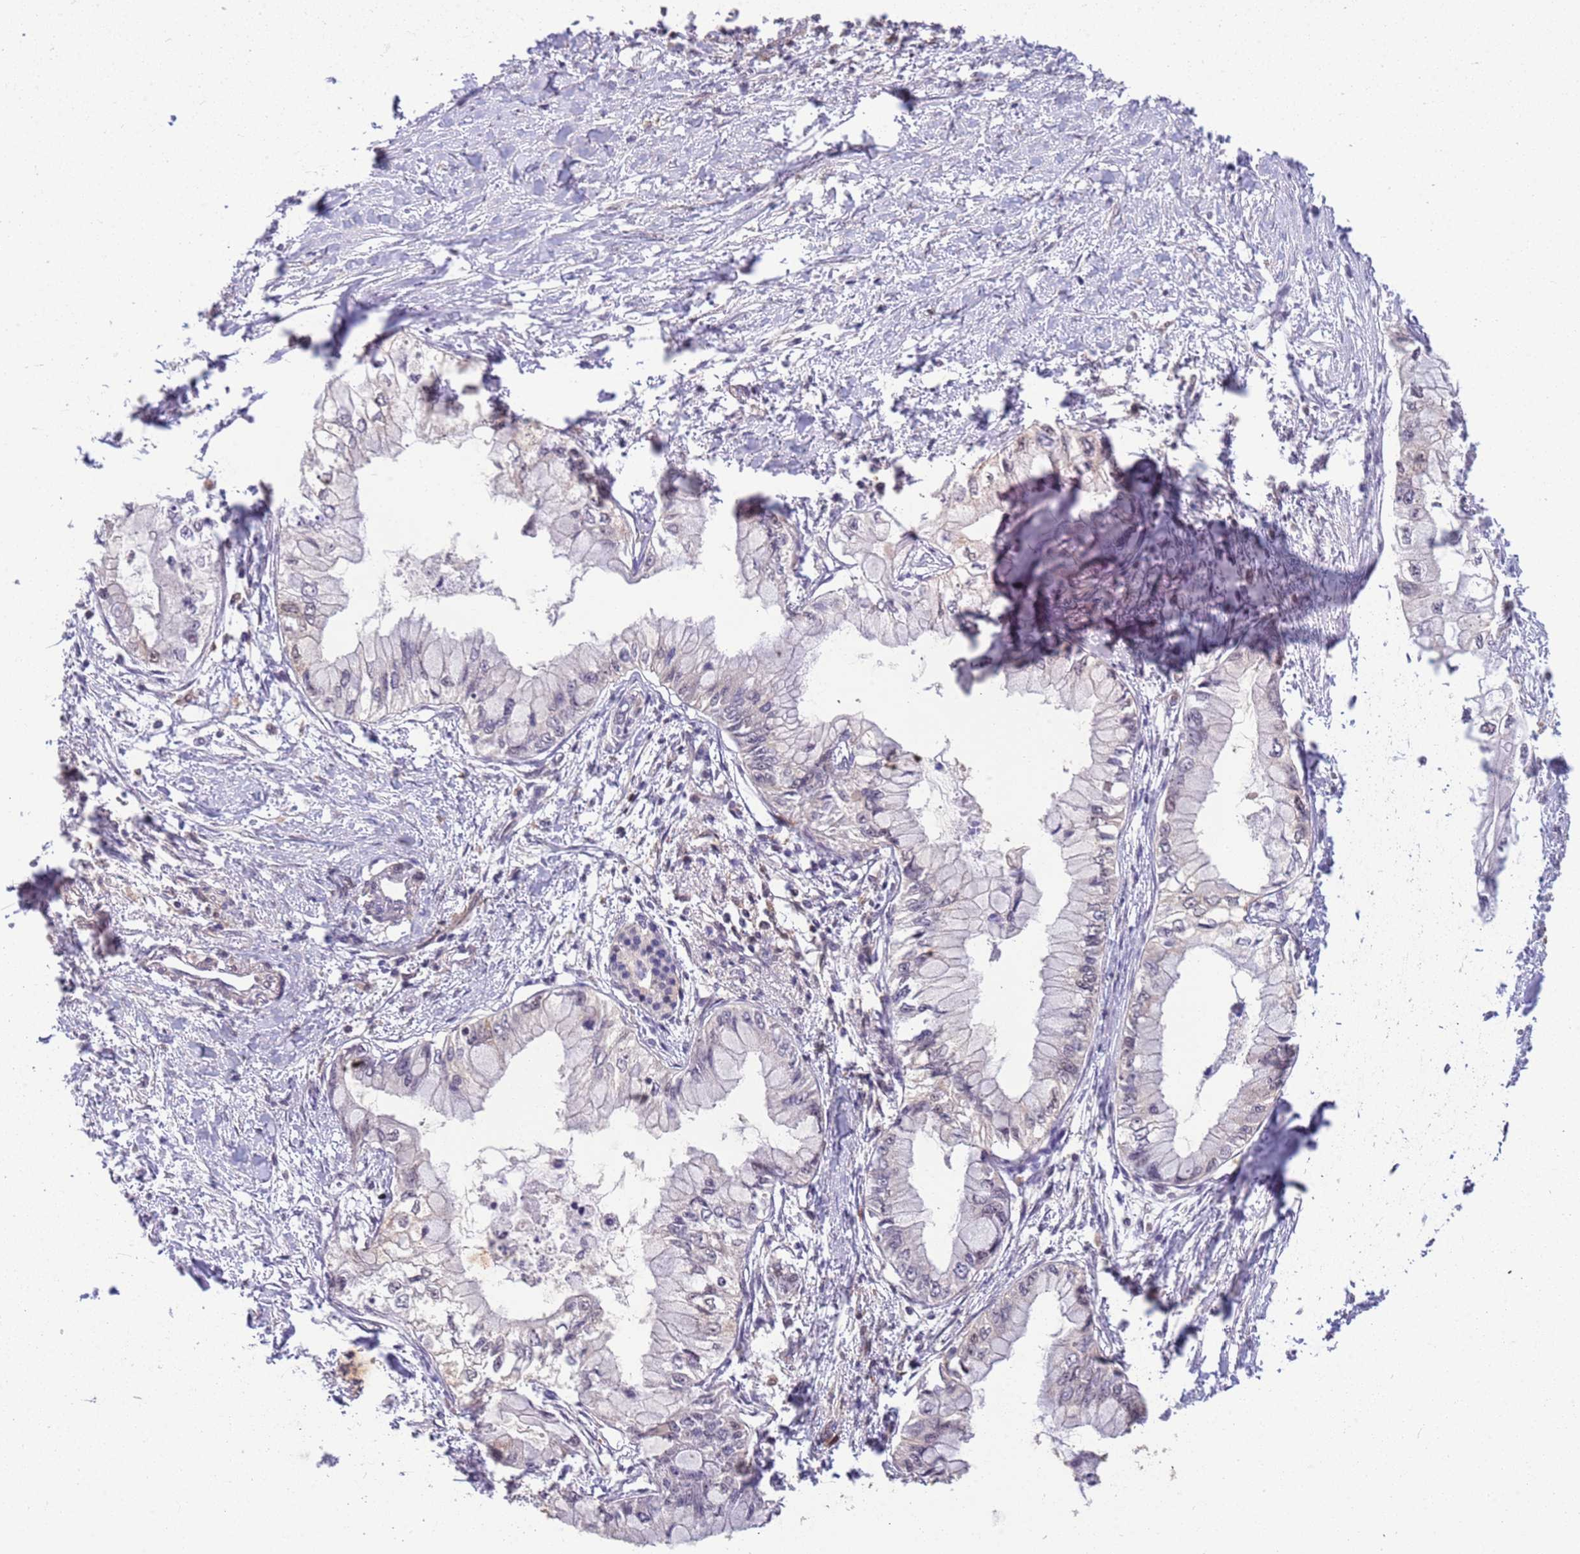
{"staining": {"intensity": "negative", "quantity": "none", "location": "none"}, "tissue": "pancreatic cancer", "cell_type": "Tumor cells", "image_type": "cancer", "snomed": [{"axis": "morphology", "description": "Adenocarcinoma, NOS"}, {"axis": "topography", "description": "Pancreas"}], "caption": "Human pancreatic cancer stained for a protein using IHC shows no staining in tumor cells.", "gene": "GBP2", "patient": {"sex": "male", "age": 48}}